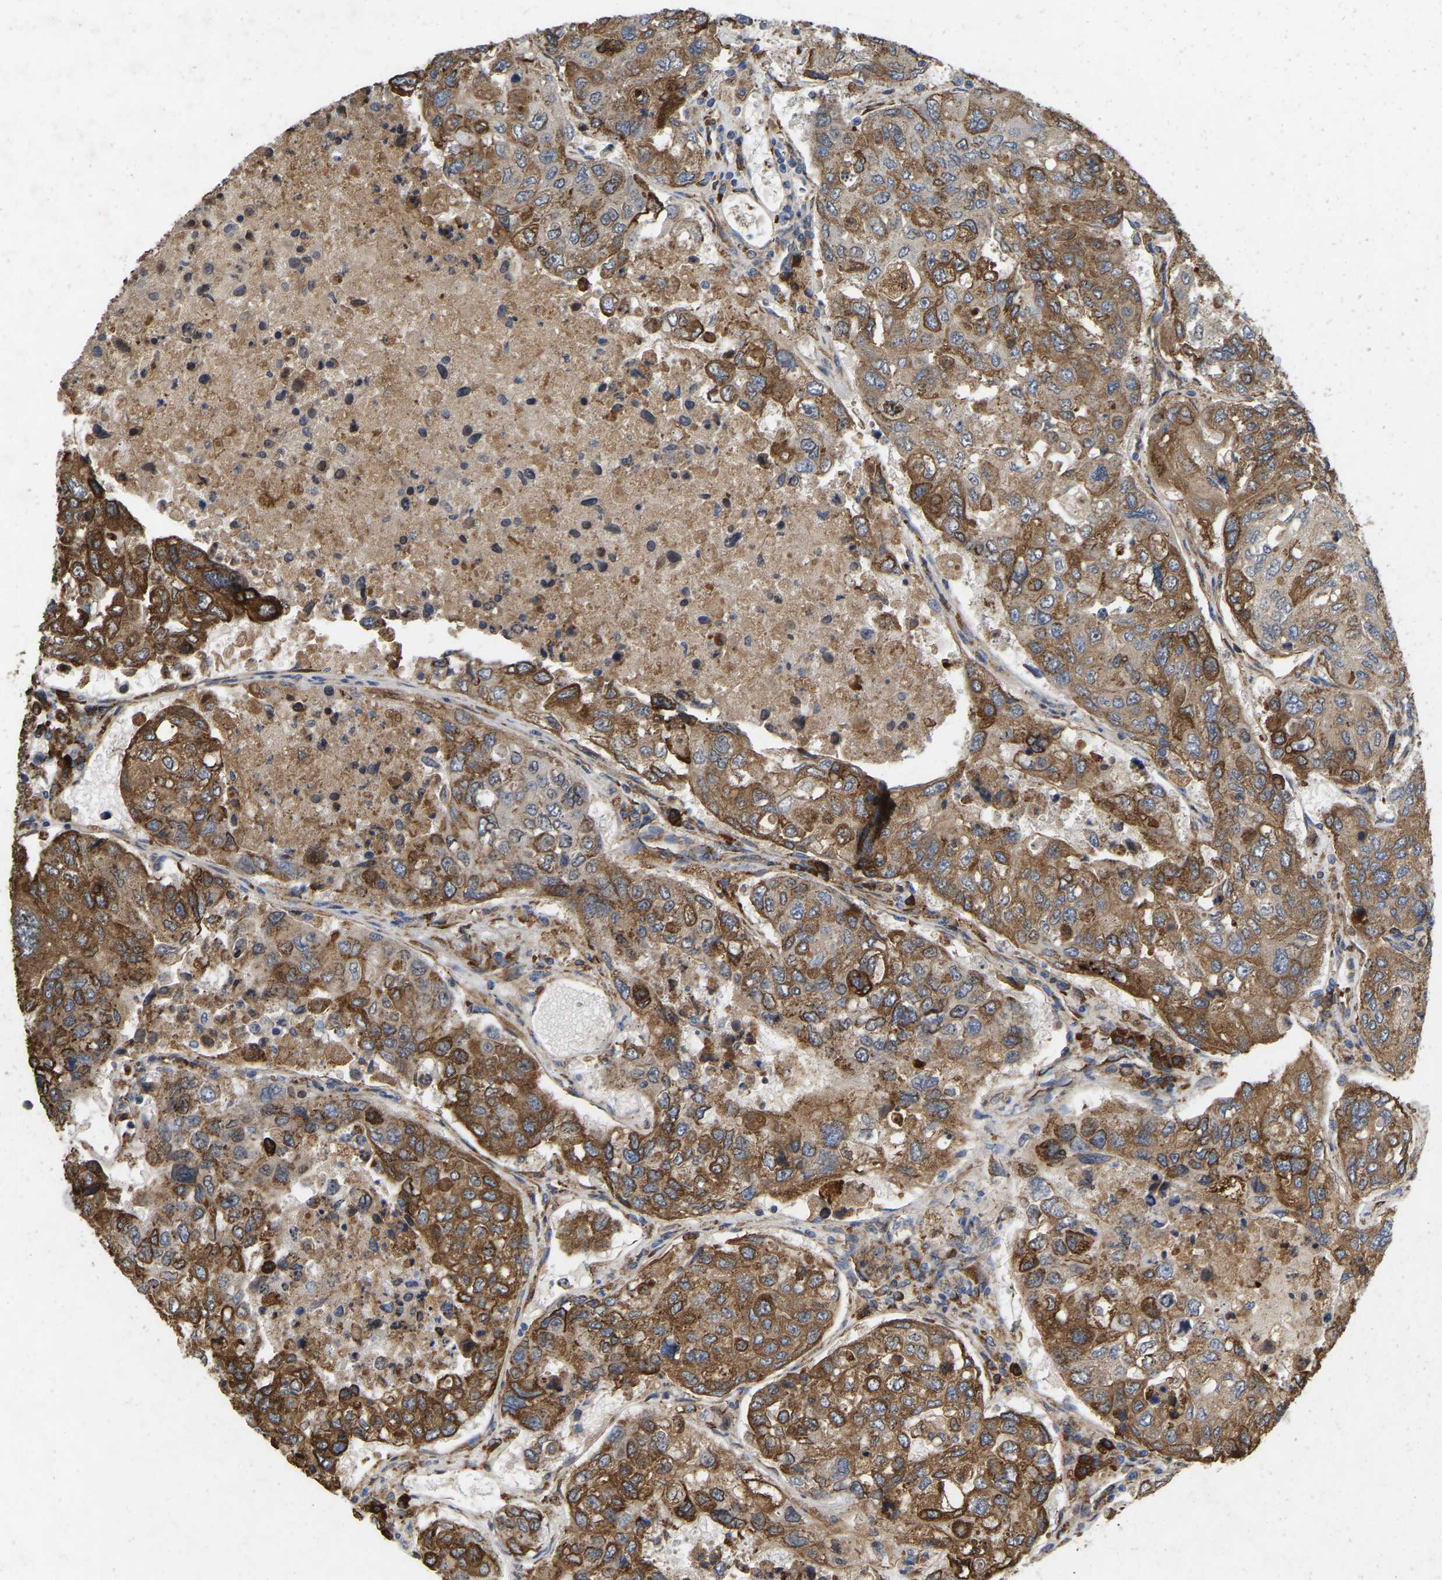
{"staining": {"intensity": "strong", "quantity": ">75%", "location": "cytoplasmic/membranous"}, "tissue": "urothelial cancer", "cell_type": "Tumor cells", "image_type": "cancer", "snomed": [{"axis": "morphology", "description": "Urothelial carcinoma, High grade"}, {"axis": "topography", "description": "Lymph node"}, {"axis": "topography", "description": "Urinary bladder"}], "caption": "Approximately >75% of tumor cells in human urothelial cancer display strong cytoplasmic/membranous protein positivity as visualized by brown immunohistochemical staining.", "gene": "RHEB", "patient": {"sex": "male", "age": 51}}